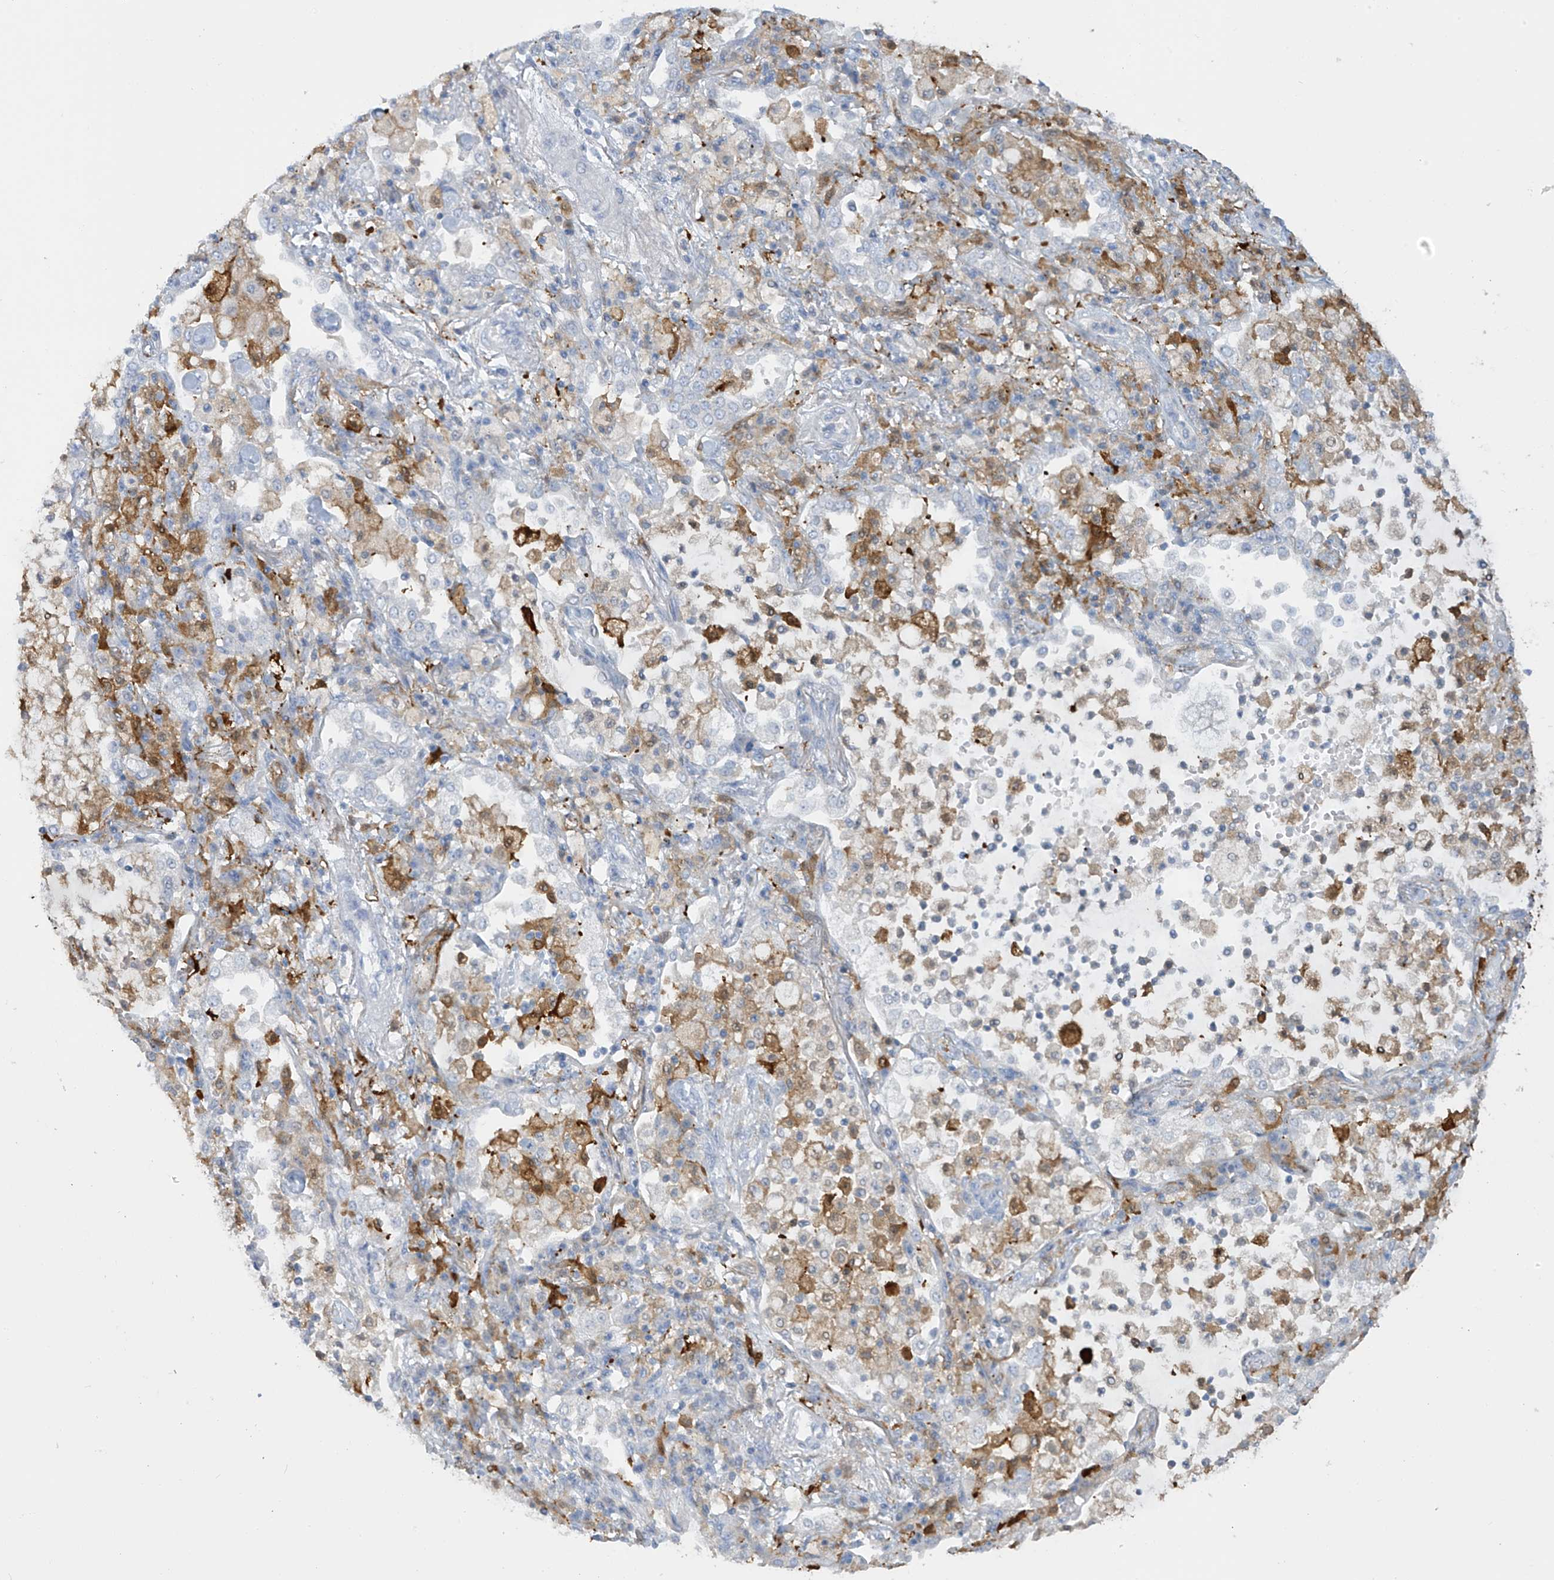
{"staining": {"intensity": "negative", "quantity": "none", "location": "none"}, "tissue": "lung cancer", "cell_type": "Tumor cells", "image_type": "cancer", "snomed": [{"axis": "morphology", "description": "Adenocarcinoma, NOS"}, {"axis": "topography", "description": "Lung"}], "caption": "IHC histopathology image of neoplastic tissue: human lung cancer (adenocarcinoma) stained with DAB displays no significant protein staining in tumor cells.", "gene": "TRMT2B", "patient": {"sex": "female", "age": 70}}